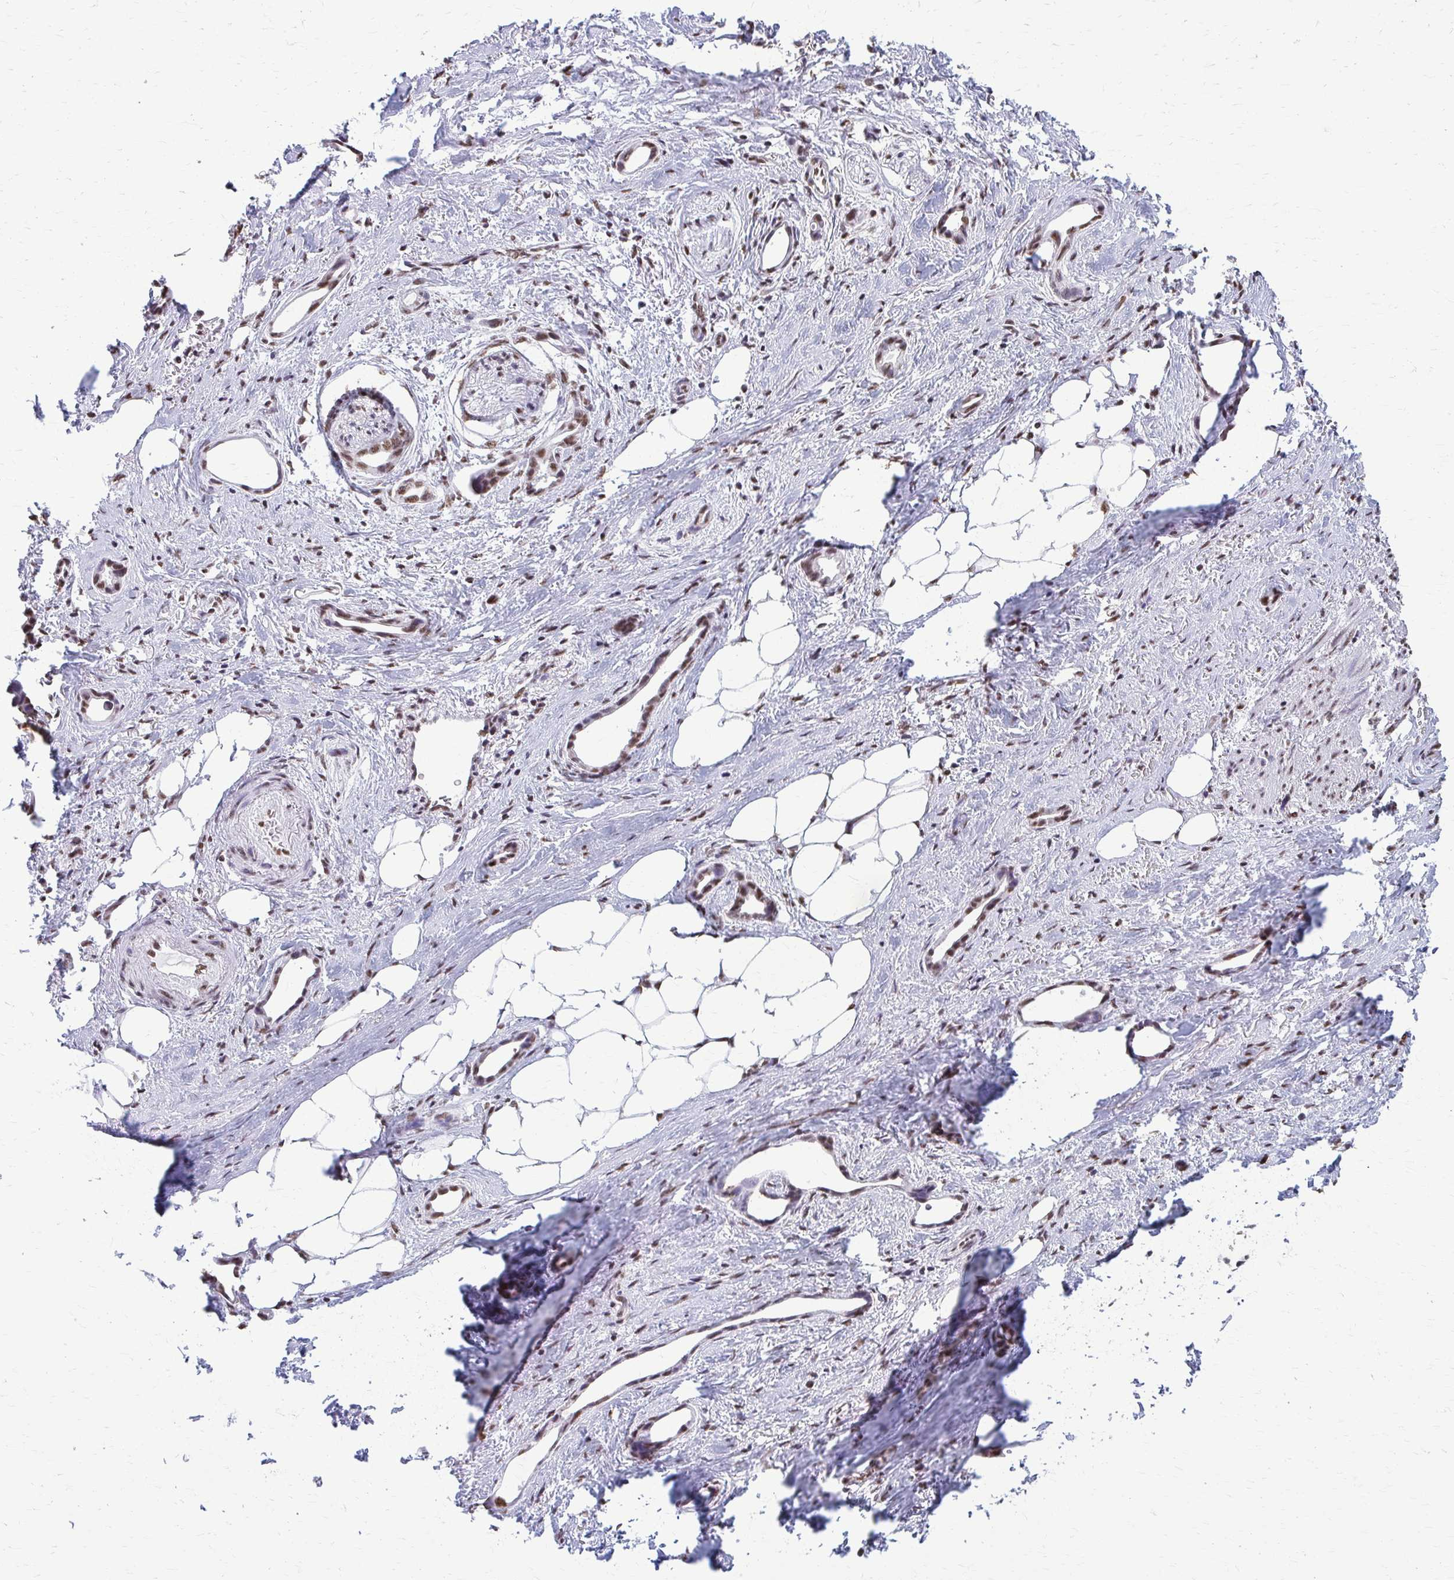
{"staining": {"intensity": "weak", "quantity": ">75%", "location": "nuclear"}, "tissue": "stomach cancer", "cell_type": "Tumor cells", "image_type": "cancer", "snomed": [{"axis": "morphology", "description": "Adenocarcinoma, NOS"}, {"axis": "topography", "description": "Stomach, upper"}], "caption": "This is a micrograph of immunohistochemistry staining of adenocarcinoma (stomach), which shows weak positivity in the nuclear of tumor cells.", "gene": "SNRPA", "patient": {"sex": "male", "age": 62}}